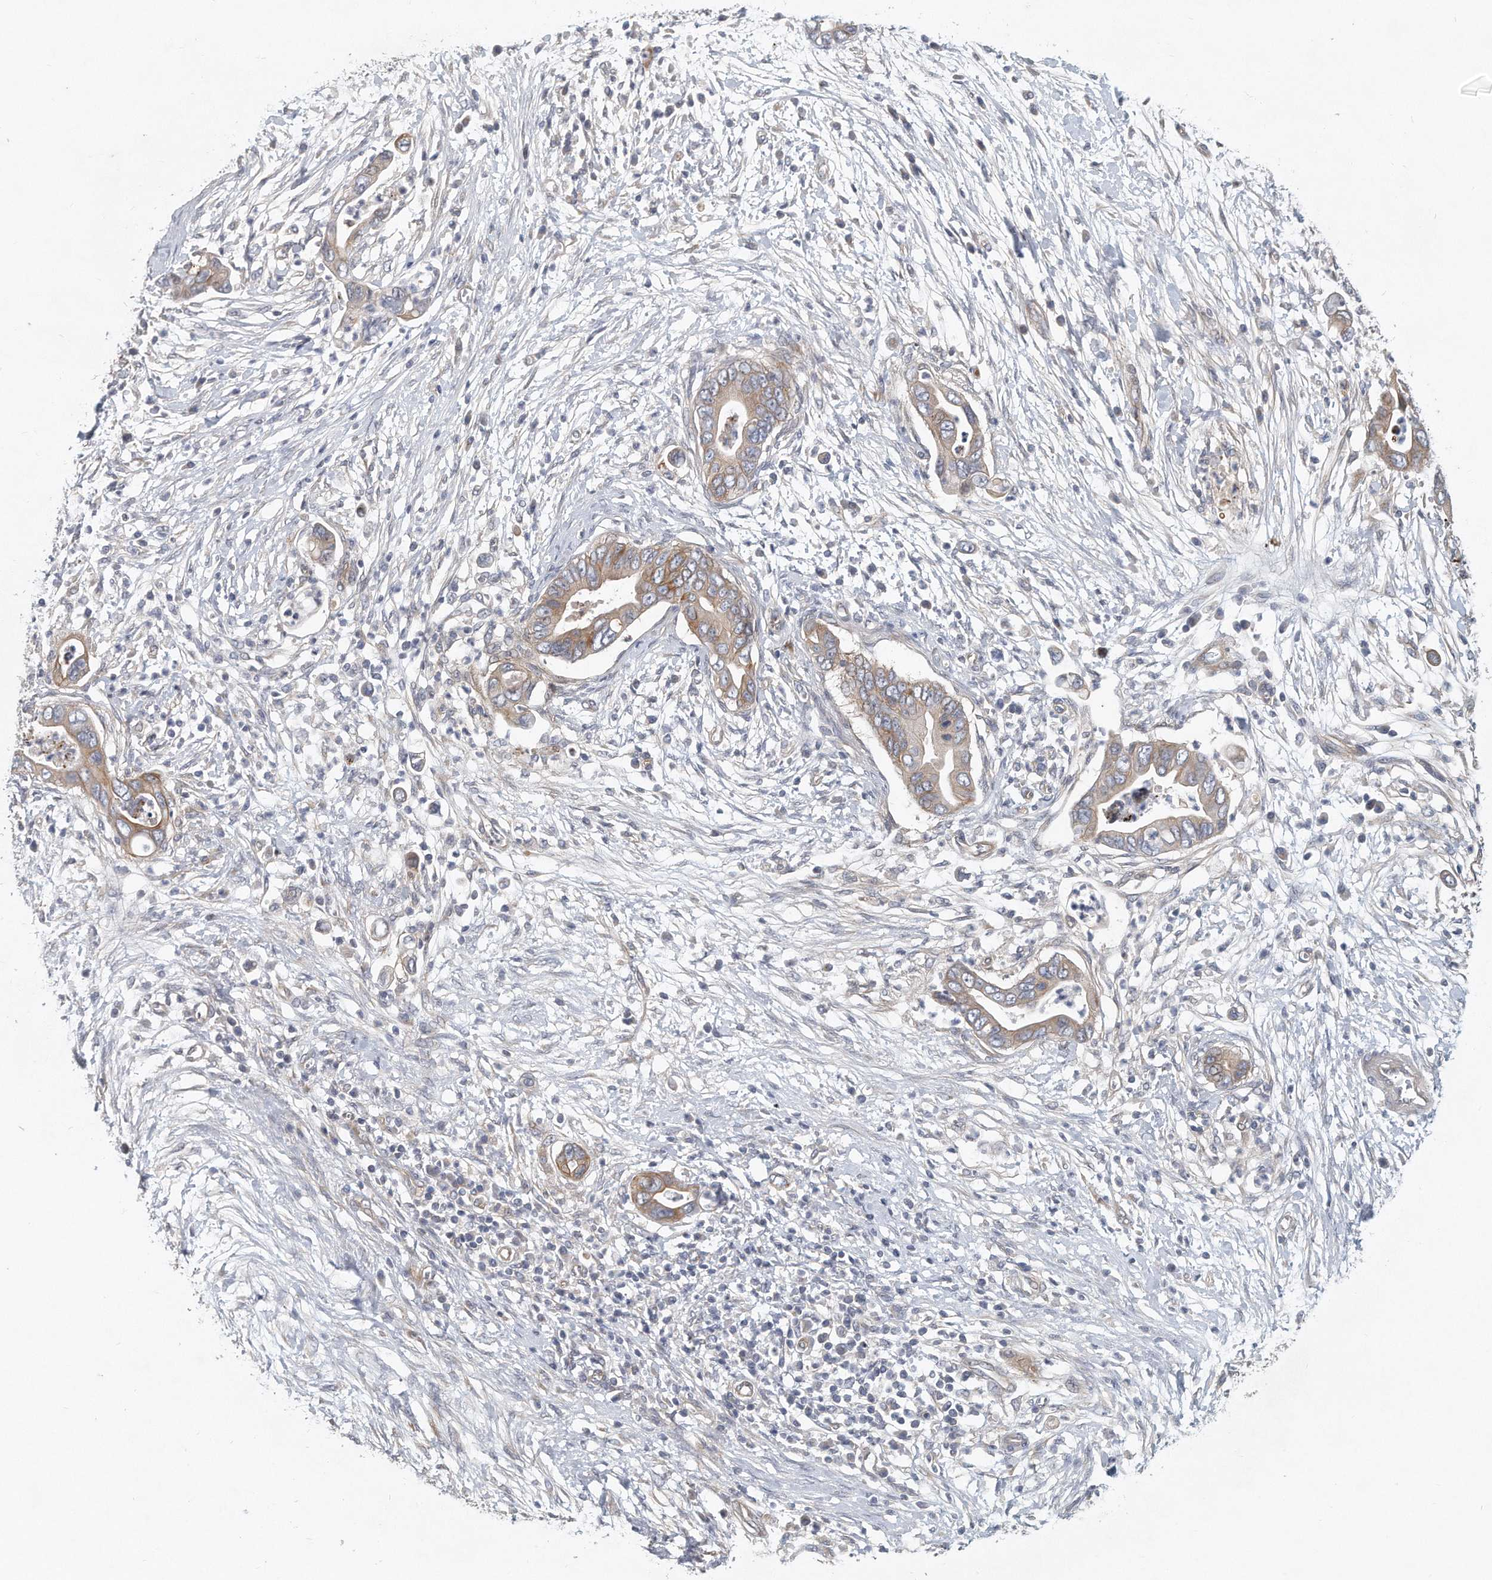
{"staining": {"intensity": "moderate", "quantity": ">75%", "location": "cytoplasmic/membranous"}, "tissue": "pancreatic cancer", "cell_type": "Tumor cells", "image_type": "cancer", "snomed": [{"axis": "morphology", "description": "Adenocarcinoma, NOS"}, {"axis": "topography", "description": "Pancreas"}], "caption": "The micrograph displays staining of pancreatic cancer, revealing moderate cytoplasmic/membranous protein staining (brown color) within tumor cells.", "gene": "PCDH8", "patient": {"sex": "male", "age": 75}}